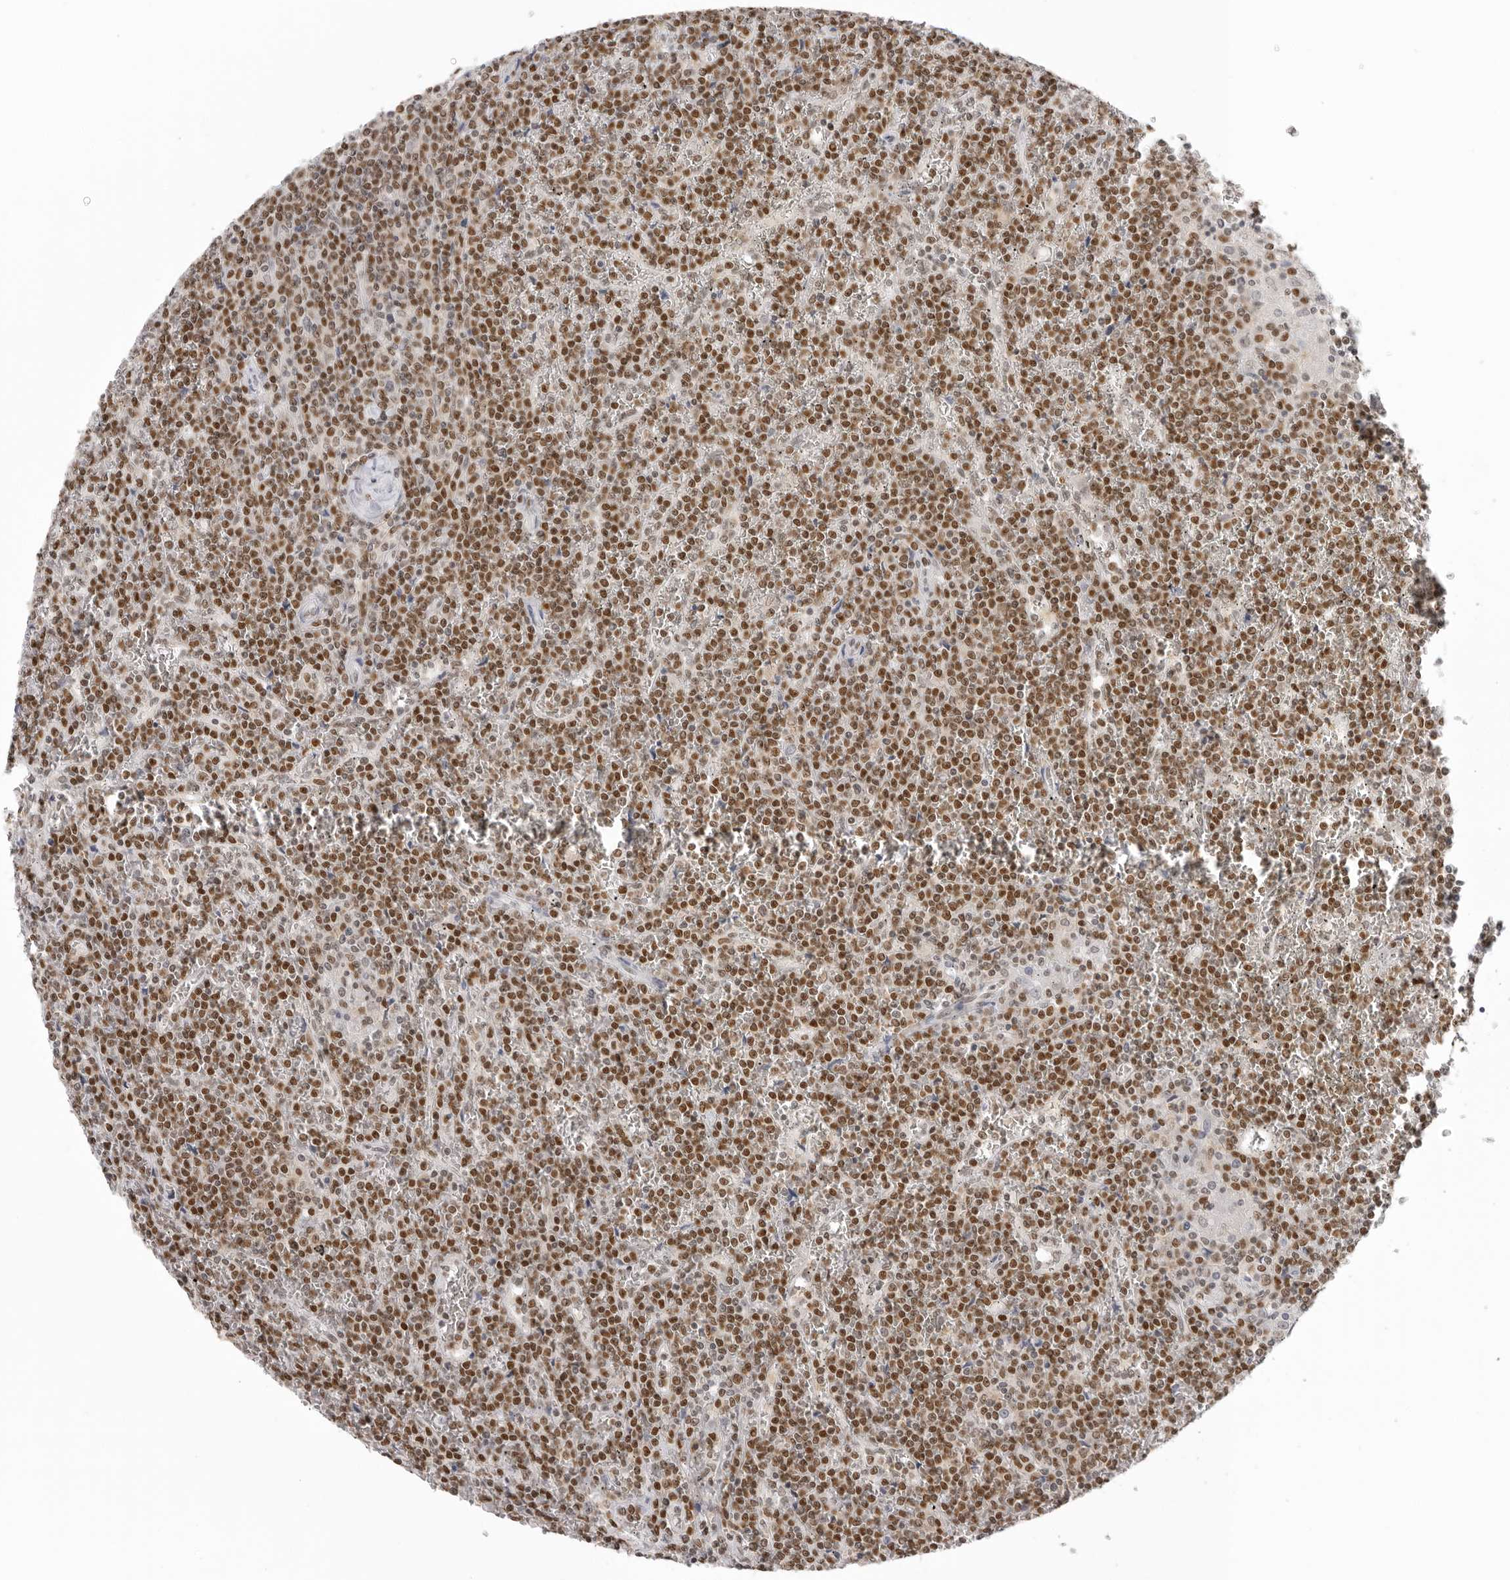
{"staining": {"intensity": "moderate", "quantity": ">75%", "location": "nuclear"}, "tissue": "lymphoma", "cell_type": "Tumor cells", "image_type": "cancer", "snomed": [{"axis": "morphology", "description": "Malignant lymphoma, non-Hodgkin's type, Low grade"}, {"axis": "topography", "description": "Spleen"}], "caption": "Immunohistochemical staining of human low-grade malignant lymphoma, non-Hodgkin's type shows medium levels of moderate nuclear expression in about >75% of tumor cells.", "gene": "RPA2", "patient": {"sex": "female", "age": 19}}